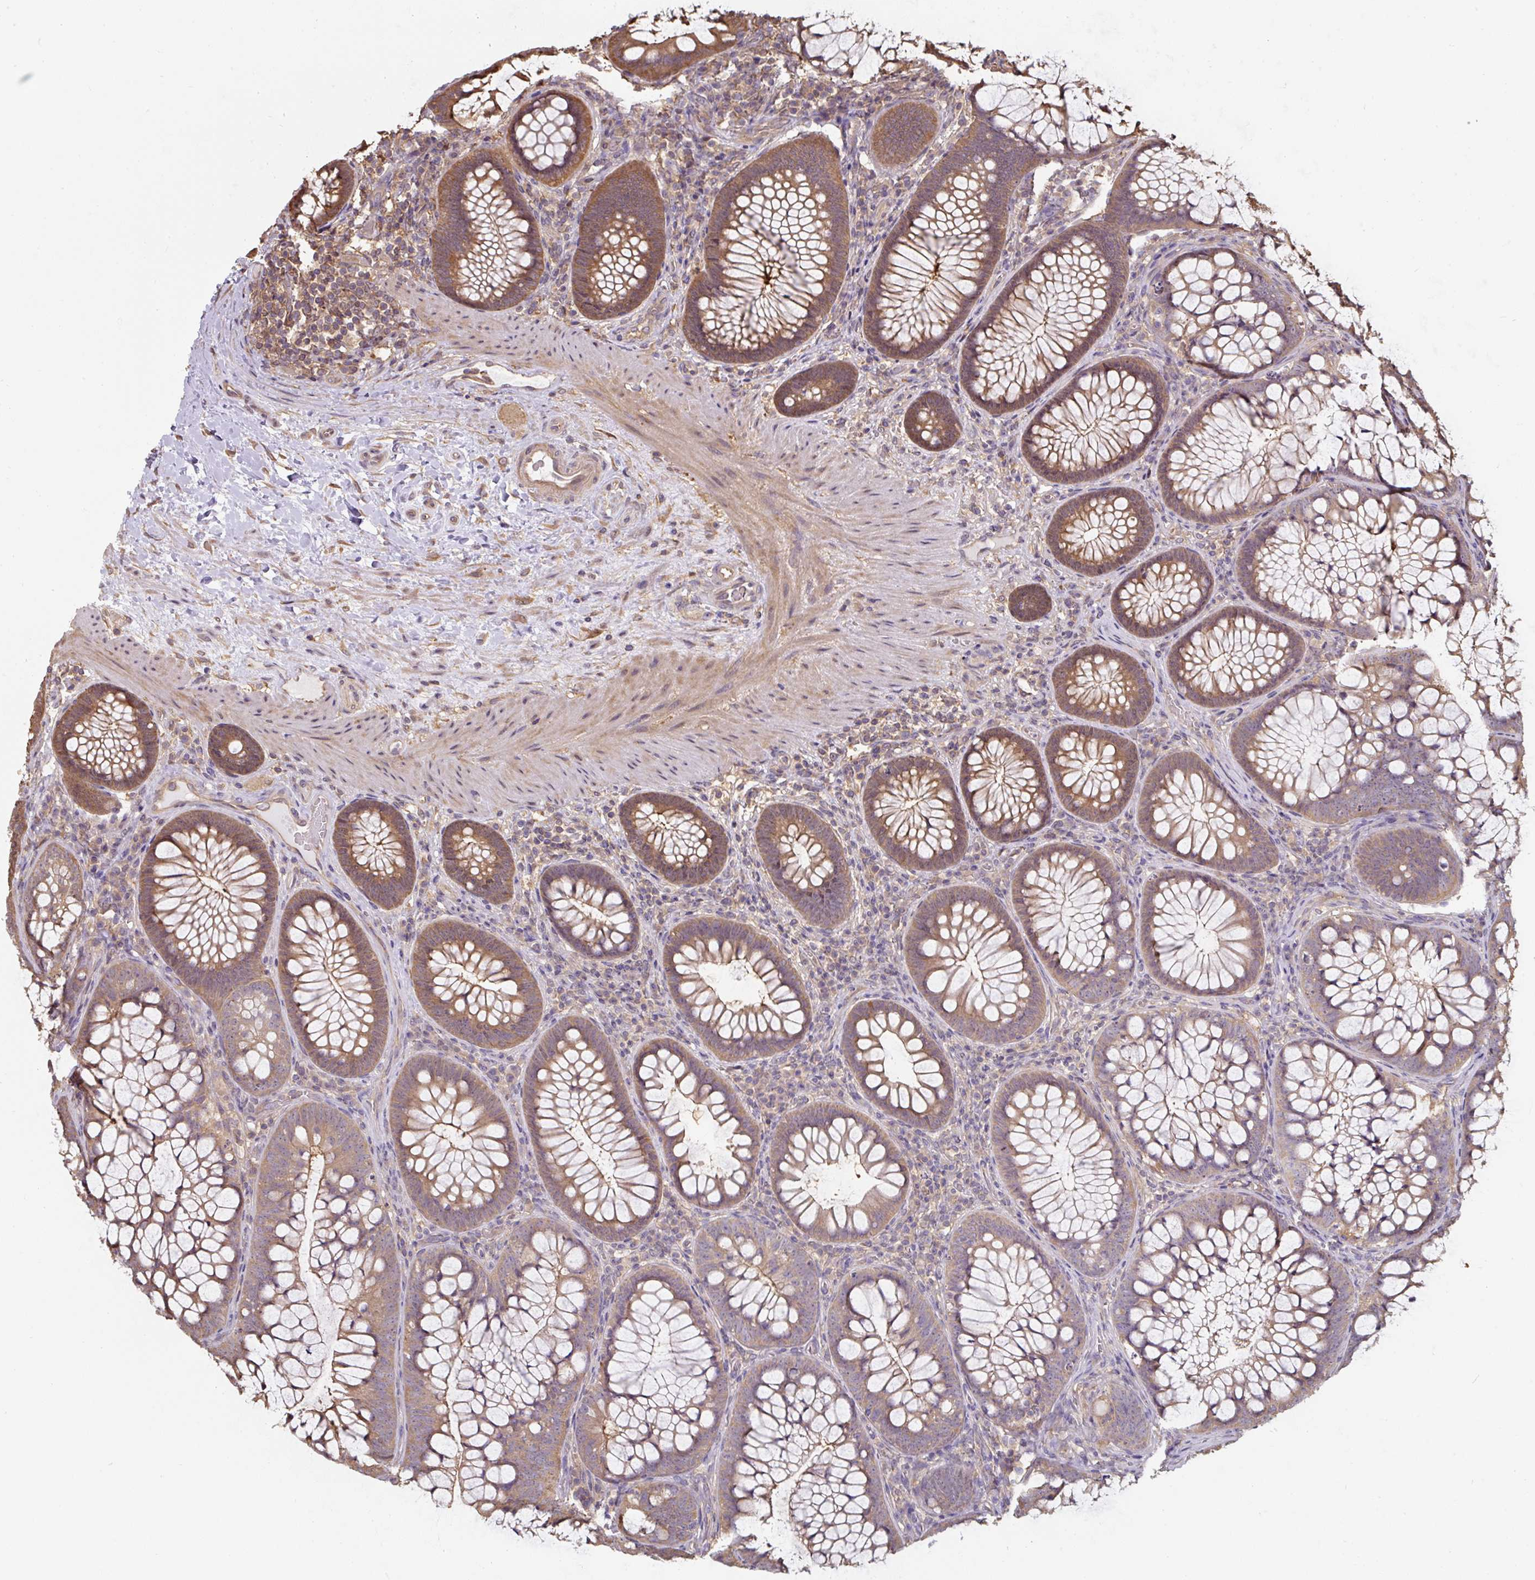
{"staining": {"intensity": "moderate", "quantity": ">75%", "location": "cytoplasmic/membranous"}, "tissue": "colon", "cell_type": "Endothelial cells", "image_type": "normal", "snomed": [{"axis": "morphology", "description": "Normal tissue, NOS"}, {"axis": "morphology", "description": "Adenoma, NOS"}, {"axis": "topography", "description": "Soft tissue"}, {"axis": "topography", "description": "Colon"}], "caption": "Endothelial cells reveal medium levels of moderate cytoplasmic/membranous expression in approximately >75% of cells in unremarkable colon.", "gene": "ST13", "patient": {"sex": "male", "age": 47}}